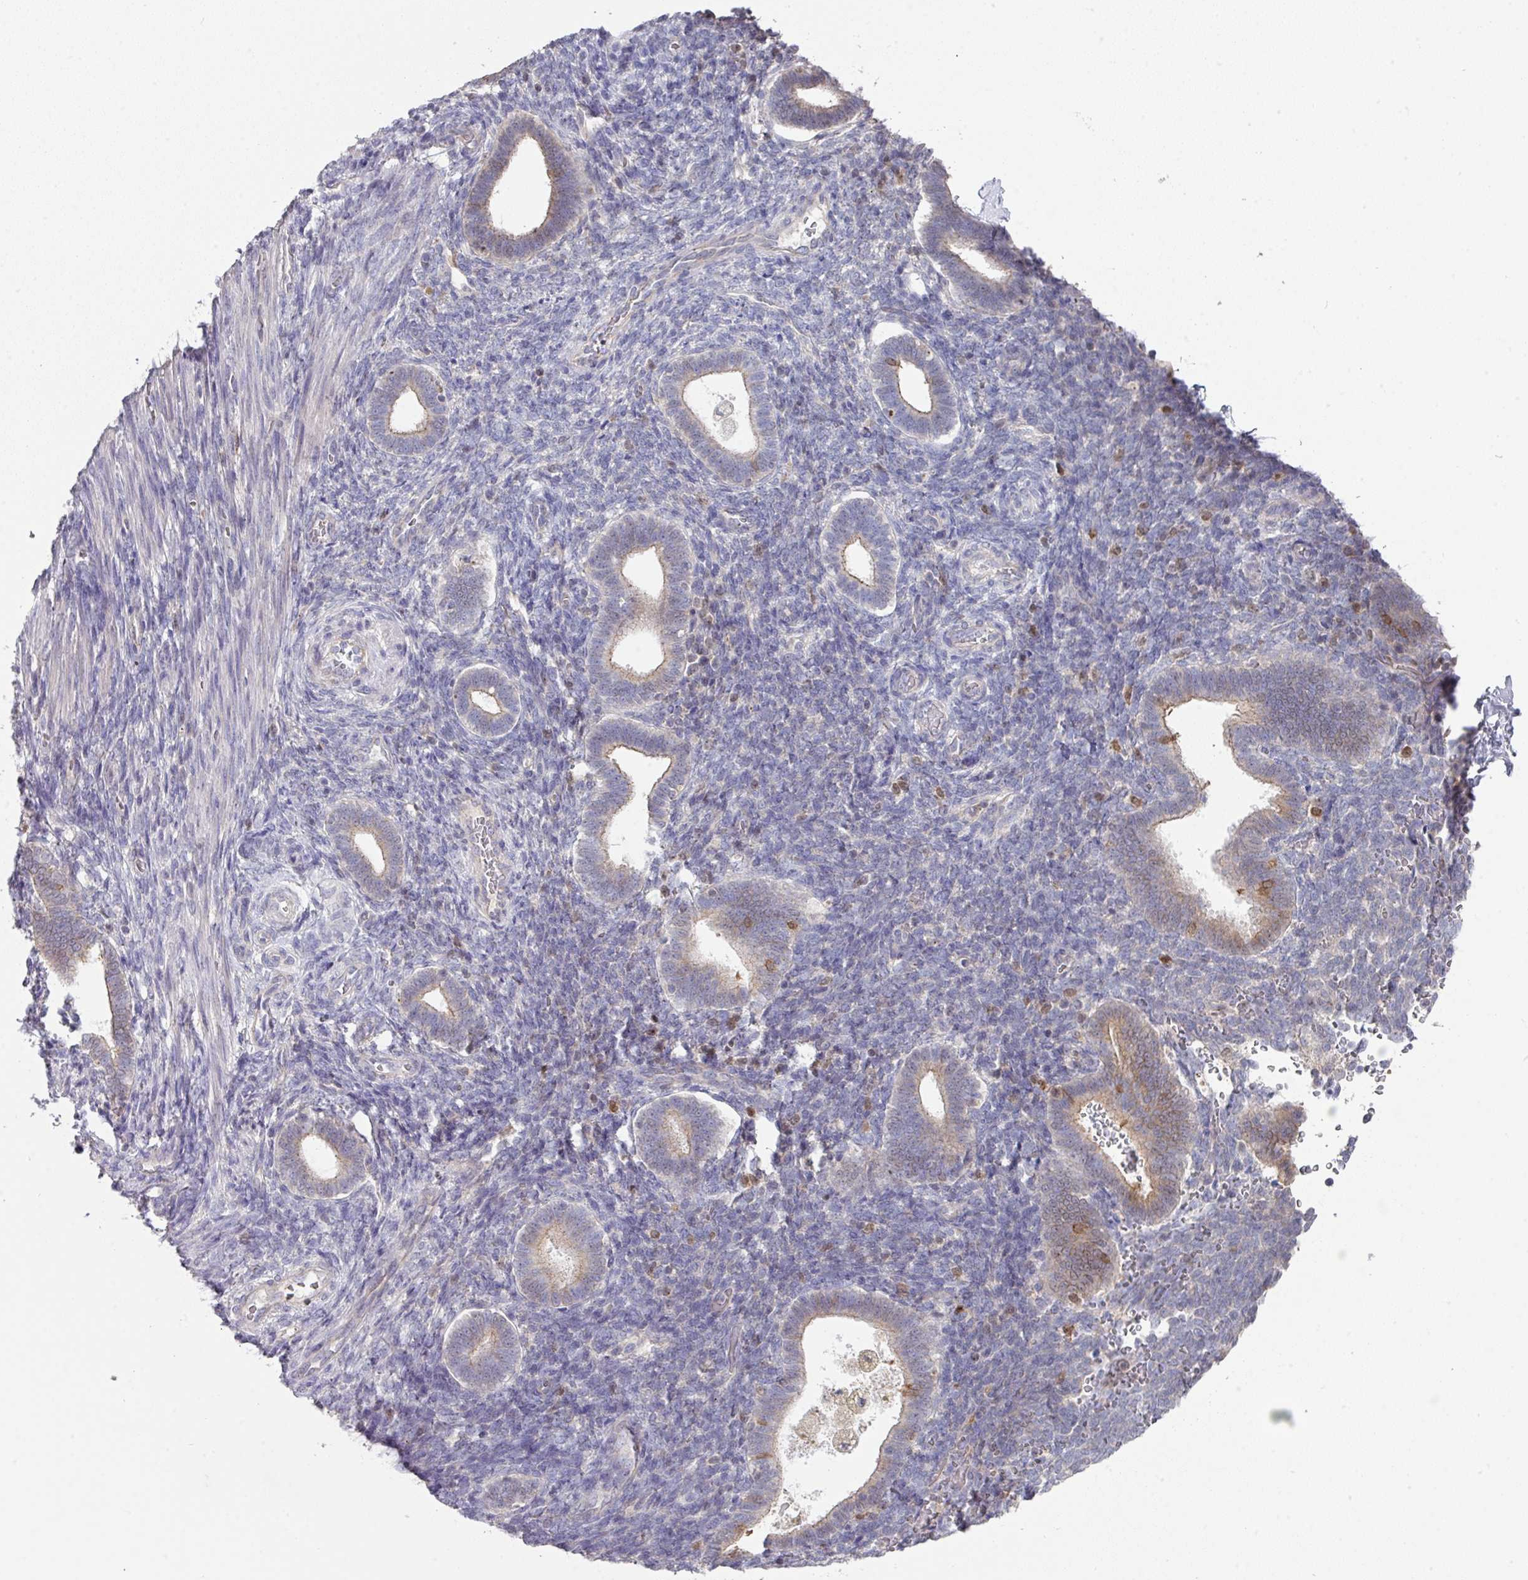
{"staining": {"intensity": "negative", "quantity": "none", "location": "none"}, "tissue": "endometrium", "cell_type": "Cells in endometrial stroma", "image_type": "normal", "snomed": [{"axis": "morphology", "description": "Normal tissue, NOS"}, {"axis": "topography", "description": "Endometrium"}], "caption": "This is a micrograph of IHC staining of unremarkable endometrium, which shows no expression in cells in endometrial stroma.", "gene": "DCAF12L1", "patient": {"sex": "female", "age": 34}}